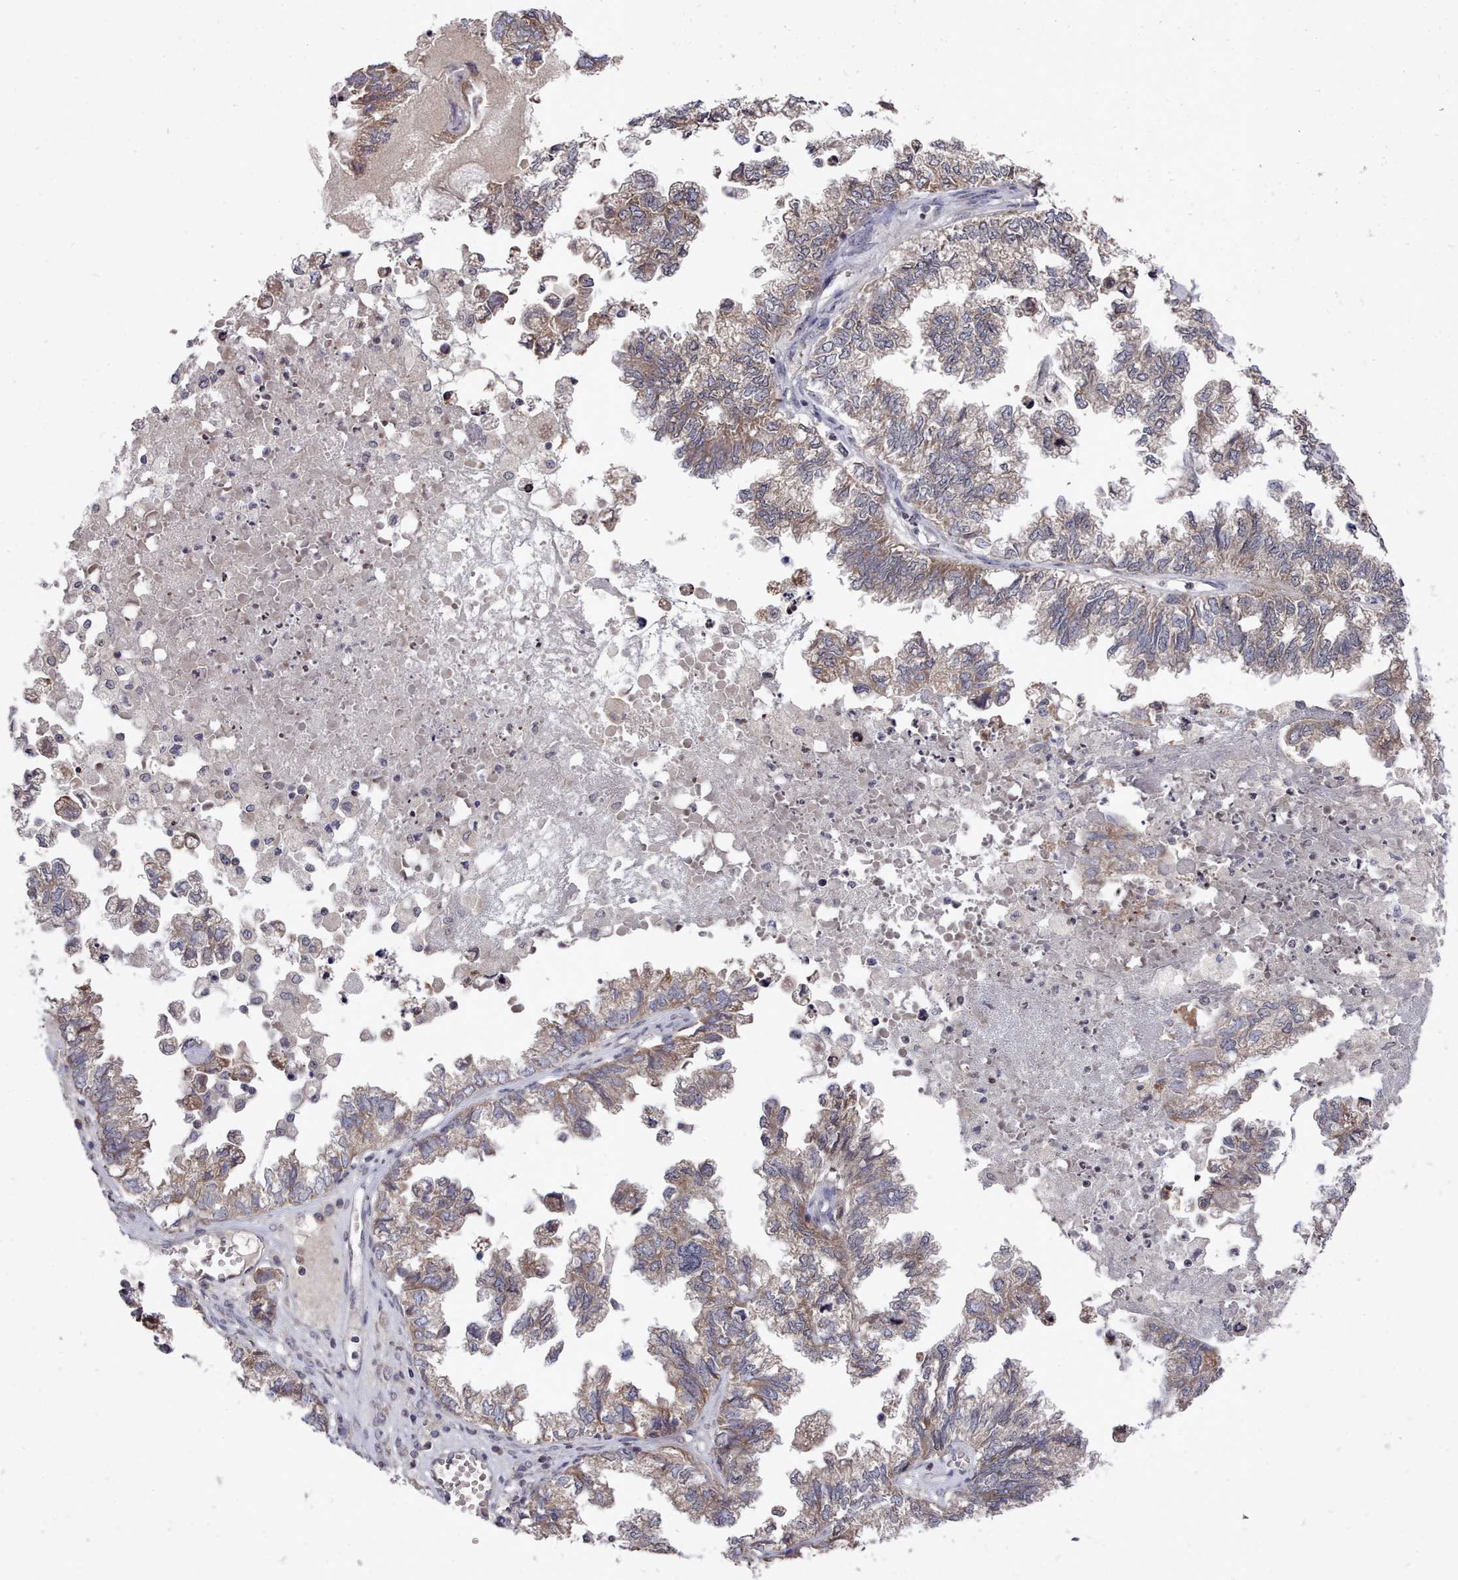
{"staining": {"intensity": "weak", "quantity": ">75%", "location": "cytoplasmic/membranous"}, "tissue": "ovarian cancer", "cell_type": "Tumor cells", "image_type": "cancer", "snomed": [{"axis": "morphology", "description": "Cystadenocarcinoma, mucinous, NOS"}, {"axis": "topography", "description": "Ovary"}], "caption": "Protein staining of ovarian cancer (mucinous cystadenocarcinoma) tissue reveals weak cytoplasmic/membranous positivity in approximately >75% of tumor cells.", "gene": "ACKR3", "patient": {"sex": "female", "age": 72}}